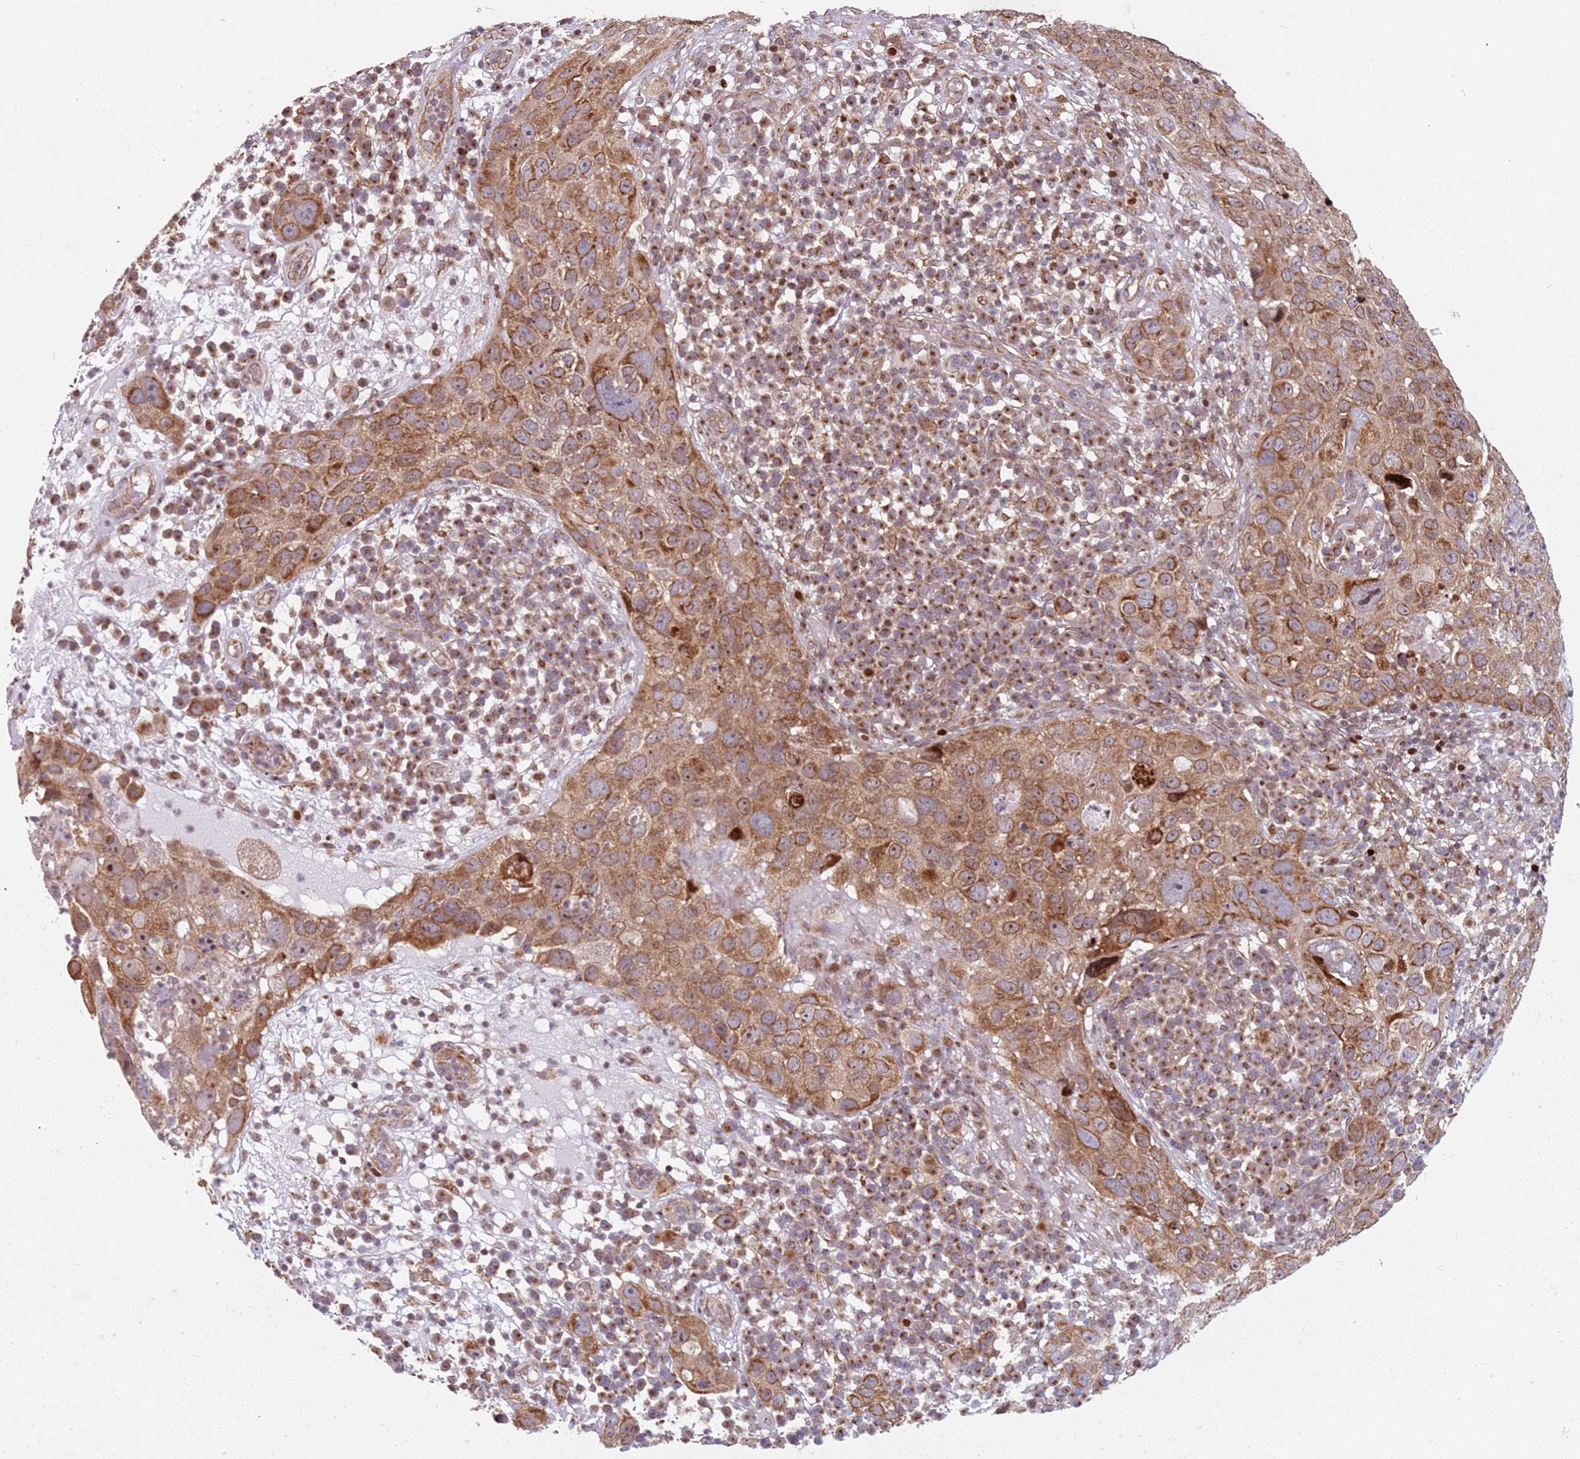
{"staining": {"intensity": "moderate", "quantity": ">75%", "location": "cytoplasmic/membranous"}, "tissue": "skin cancer", "cell_type": "Tumor cells", "image_type": "cancer", "snomed": [{"axis": "morphology", "description": "Squamous cell carcinoma in situ, NOS"}, {"axis": "morphology", "description": "Squamous cell carcinoma, NOS"}, {"axis": "topography", "description": "Skin"}], "caption": "Tumor cells demonstrate medium levels of moderate cytoplasmic/membranous expression in approximately >75% of cells in human skin squamous cell carcinoma in situ.", "gene": "HNRNPLL", "patient": {"sex": "male", "age": 93}}